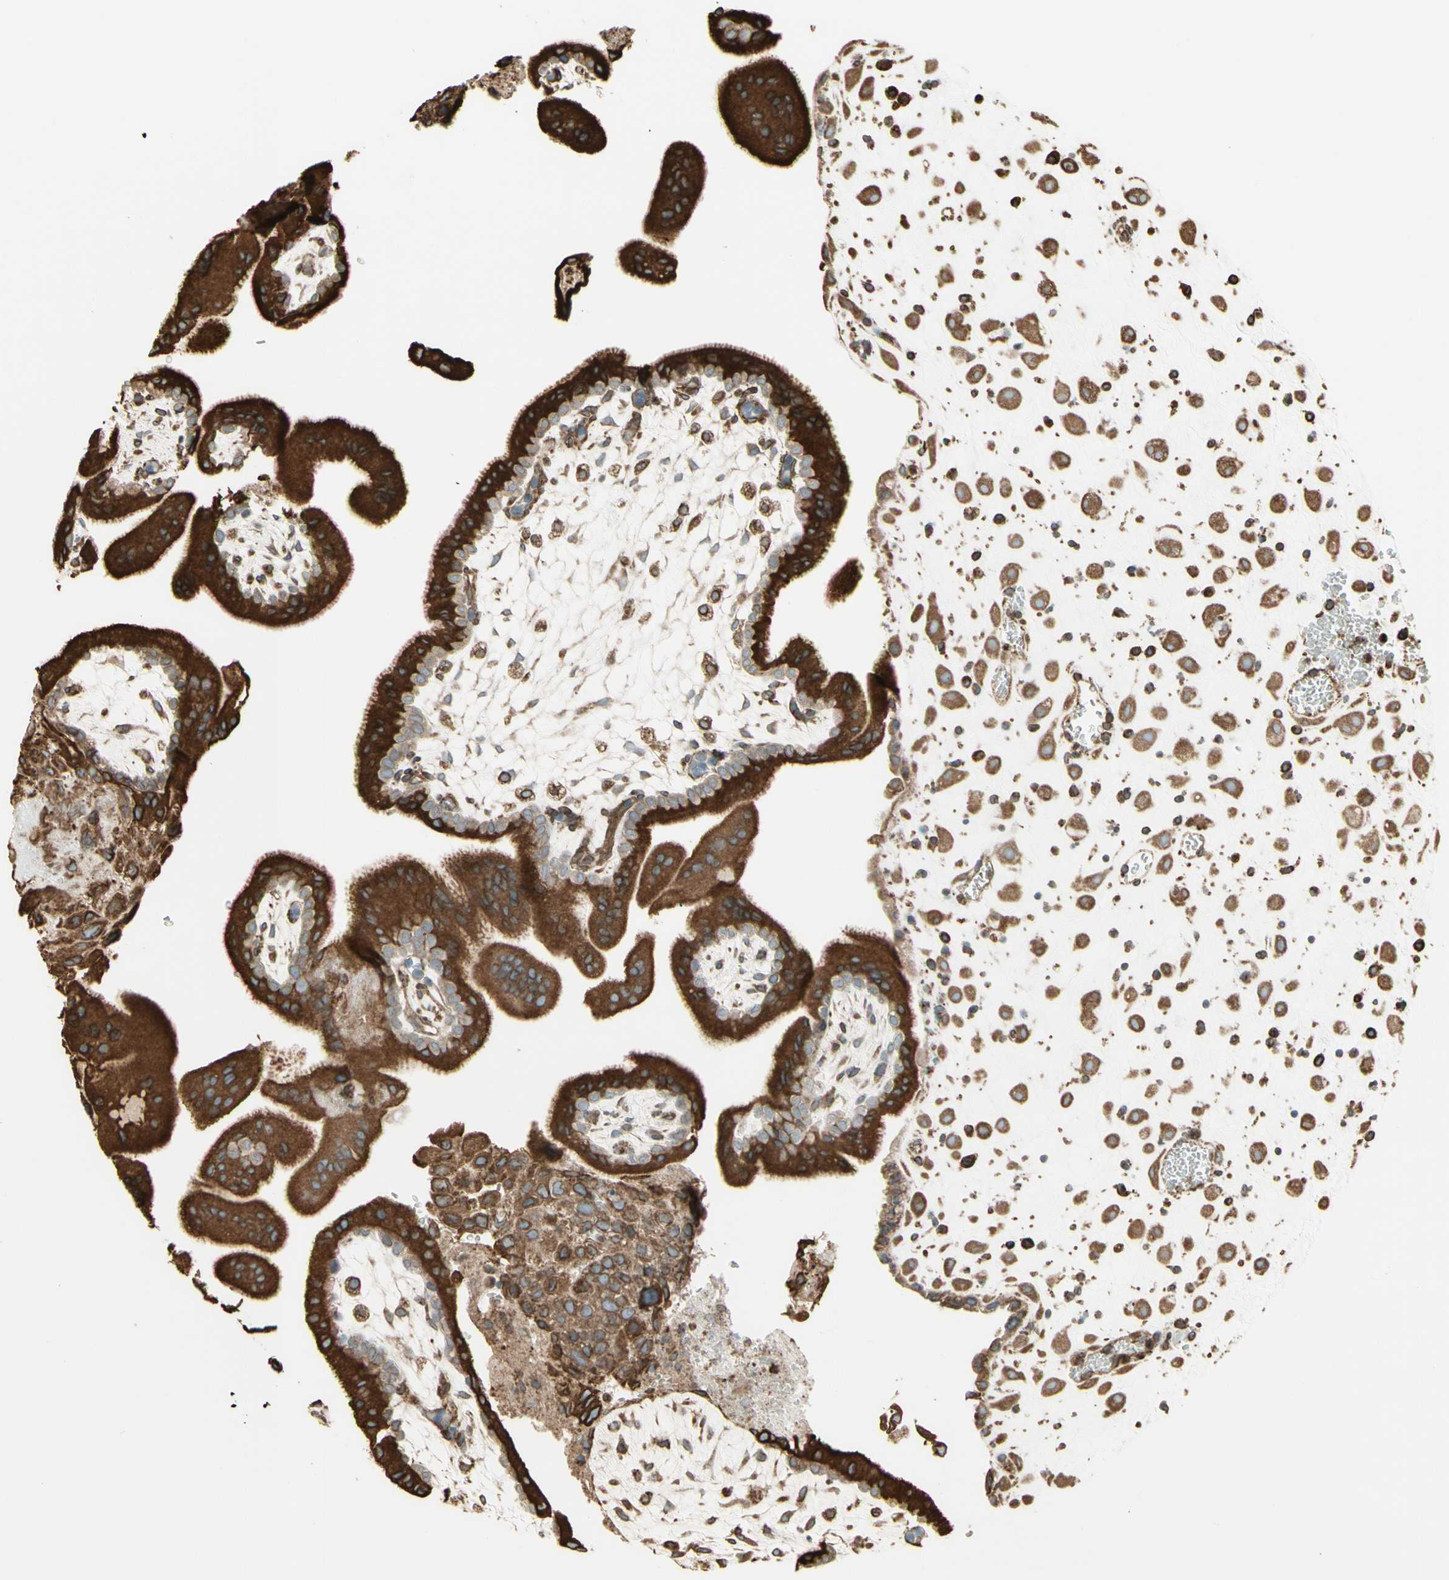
{"staining": {"intensity": "moderate", "quantity": ">75%", "location": "cytoplasmic/membranous"}, "tissue": "placenta", "cell_type": "Decidual cells", "image_type": "normal", "snomed": [{"axis": "morphology", "description": "Normal tissue, NOS"}, {"axis": "topography", "description": "Placenta"}], "caption": "Moderate cytoplasmic/membranous expression for a protein is seen in approximately >75% of decidual cells of benign placenta using immunohistochemistry (IHC).", "gene": "CANX", "patient": {"sex": "female", "age": 35}}